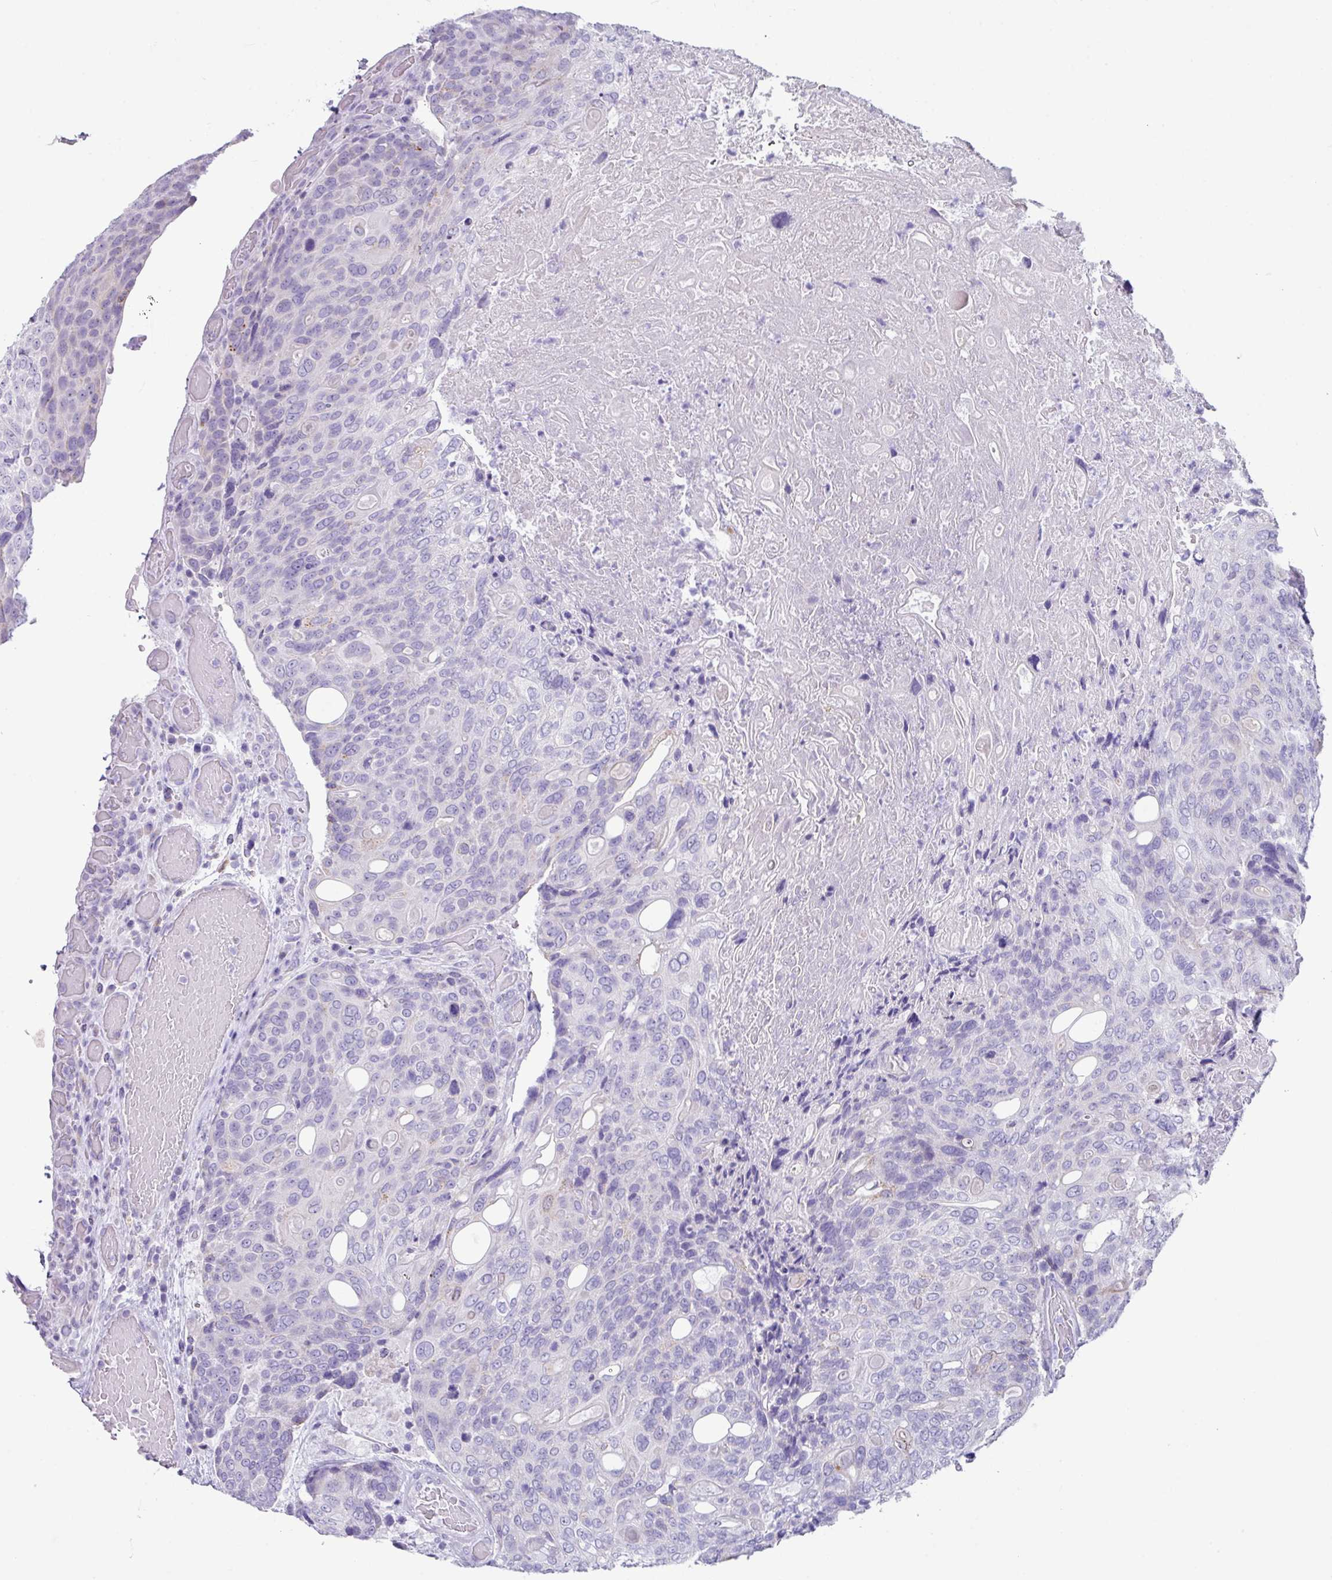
{"staining": {"intensity": "moderate", "quantity": "<25%", "location": "cytoplasmic/membranous"}, "tissue": "urothelial cancer", "cell_type": "Tumor cells", "image_type": "cancer", "snomed": [{"axis": "morphology", "description": "Urothelial carcinoma, High grade"}, {"axis": "topography", "description": "Urinary bladder"}], "caption": "Immunohistochemistry (IHC) (DAB (3,3'-diaminobenzidine)) staining of high-grade urothelial carcinoma shows moderate cytoplasmic/membranous protein positivity in approximately <25% of tumor cells. (DAB (3,3'-diaminobenzidine) = brown stain, brightfield microscopy at high magnification).", "gene": "NCCRP1", "patient": {"sex": "female", "age": 70}}